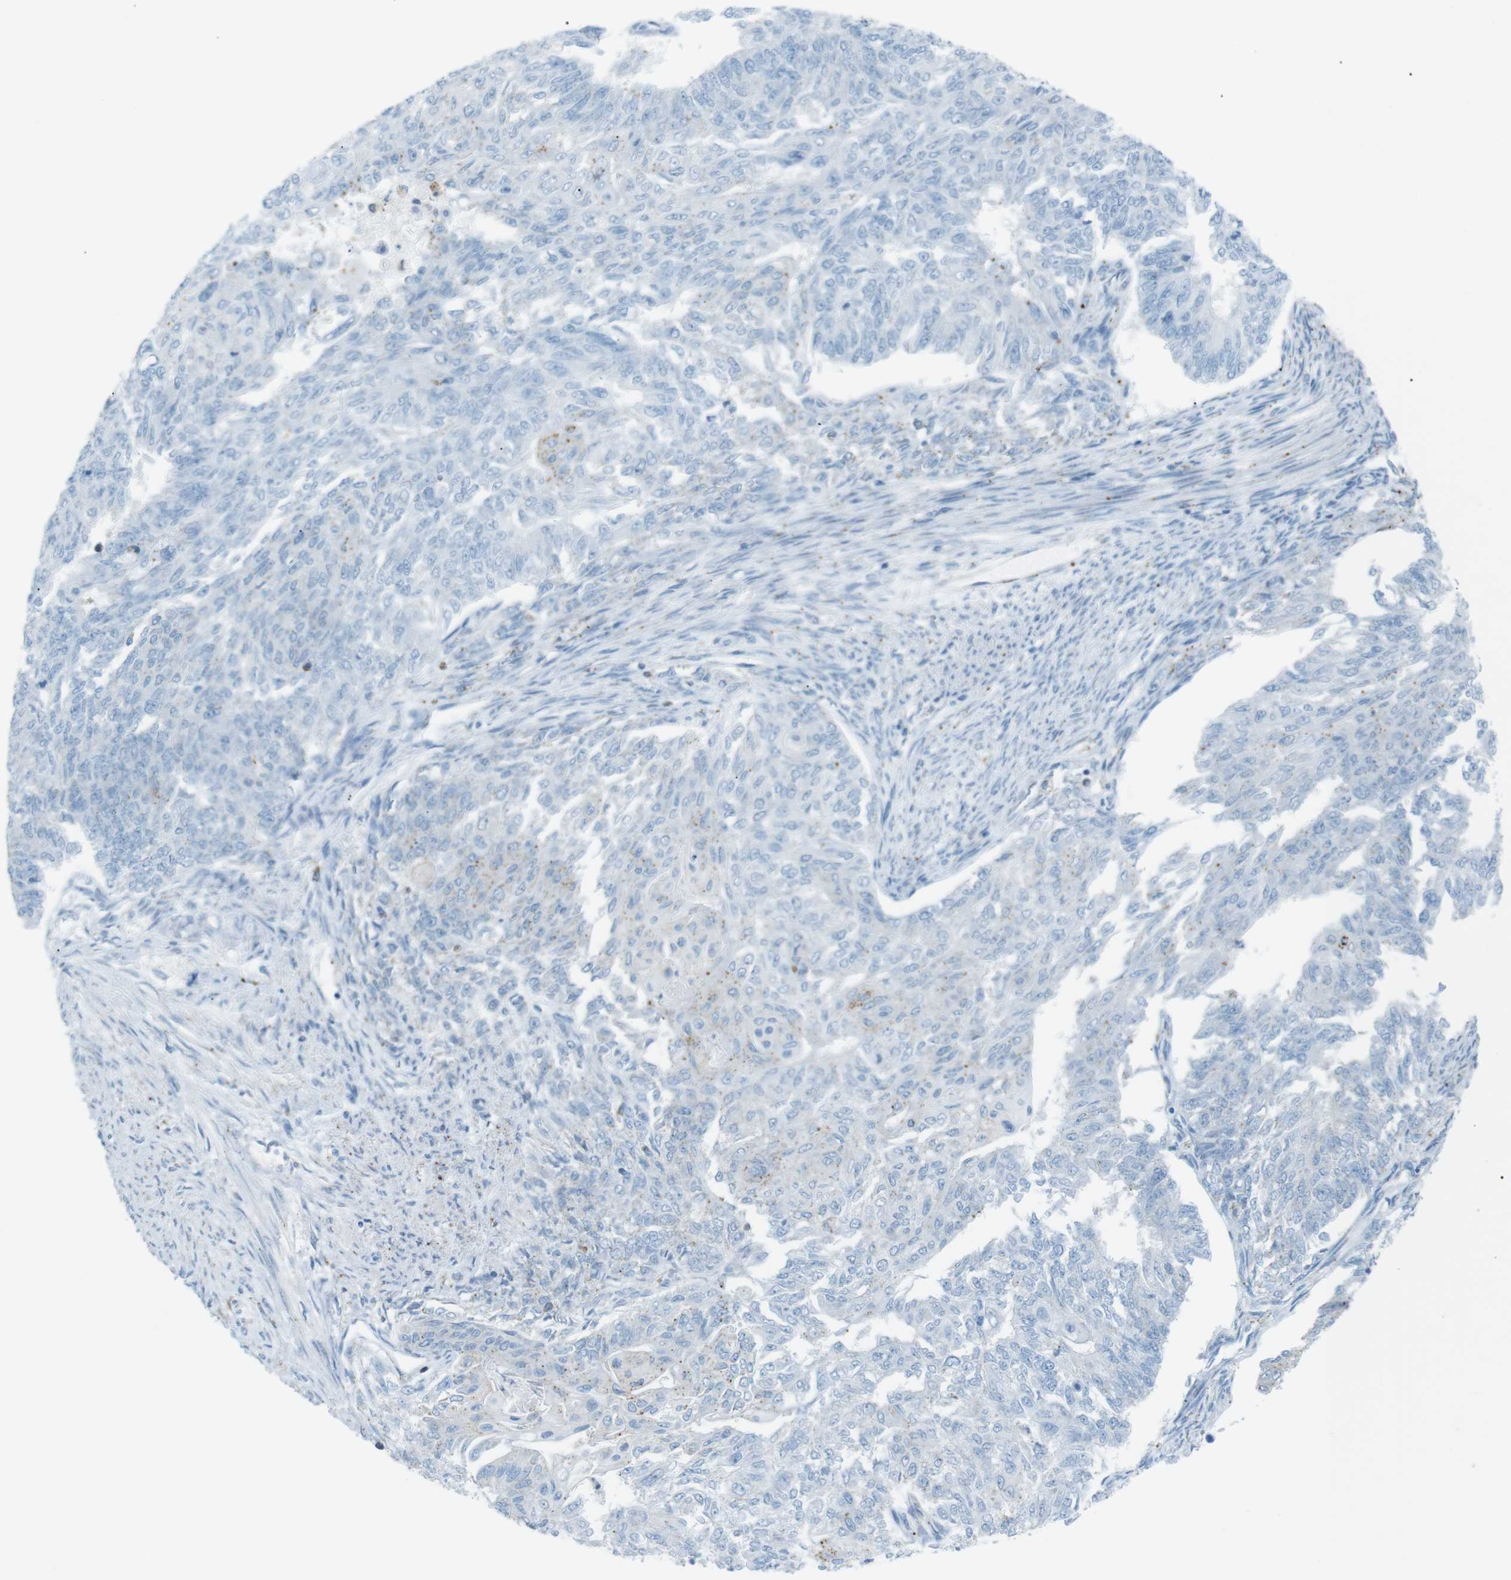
{"staining": {"intensity": "negative", "quantity": "none", "location": "none"}, "tissue": "endometrial cancer", "cell_type": "Tumor cells", "image_type": "cancer", "snomed": [{"axis": "morphology", "description": "Adenocarcinoma, NOS"}, {"axis": "topography", "description": "Endometrium"}], "caption": "Human adenocarcinoma (endometrial) stained for a protein using immunohistochemistry (IHC) exhibits no staining in tumor cells.", "gene": "VAMP1", "patient": {"sex": "female", "age": 32}}